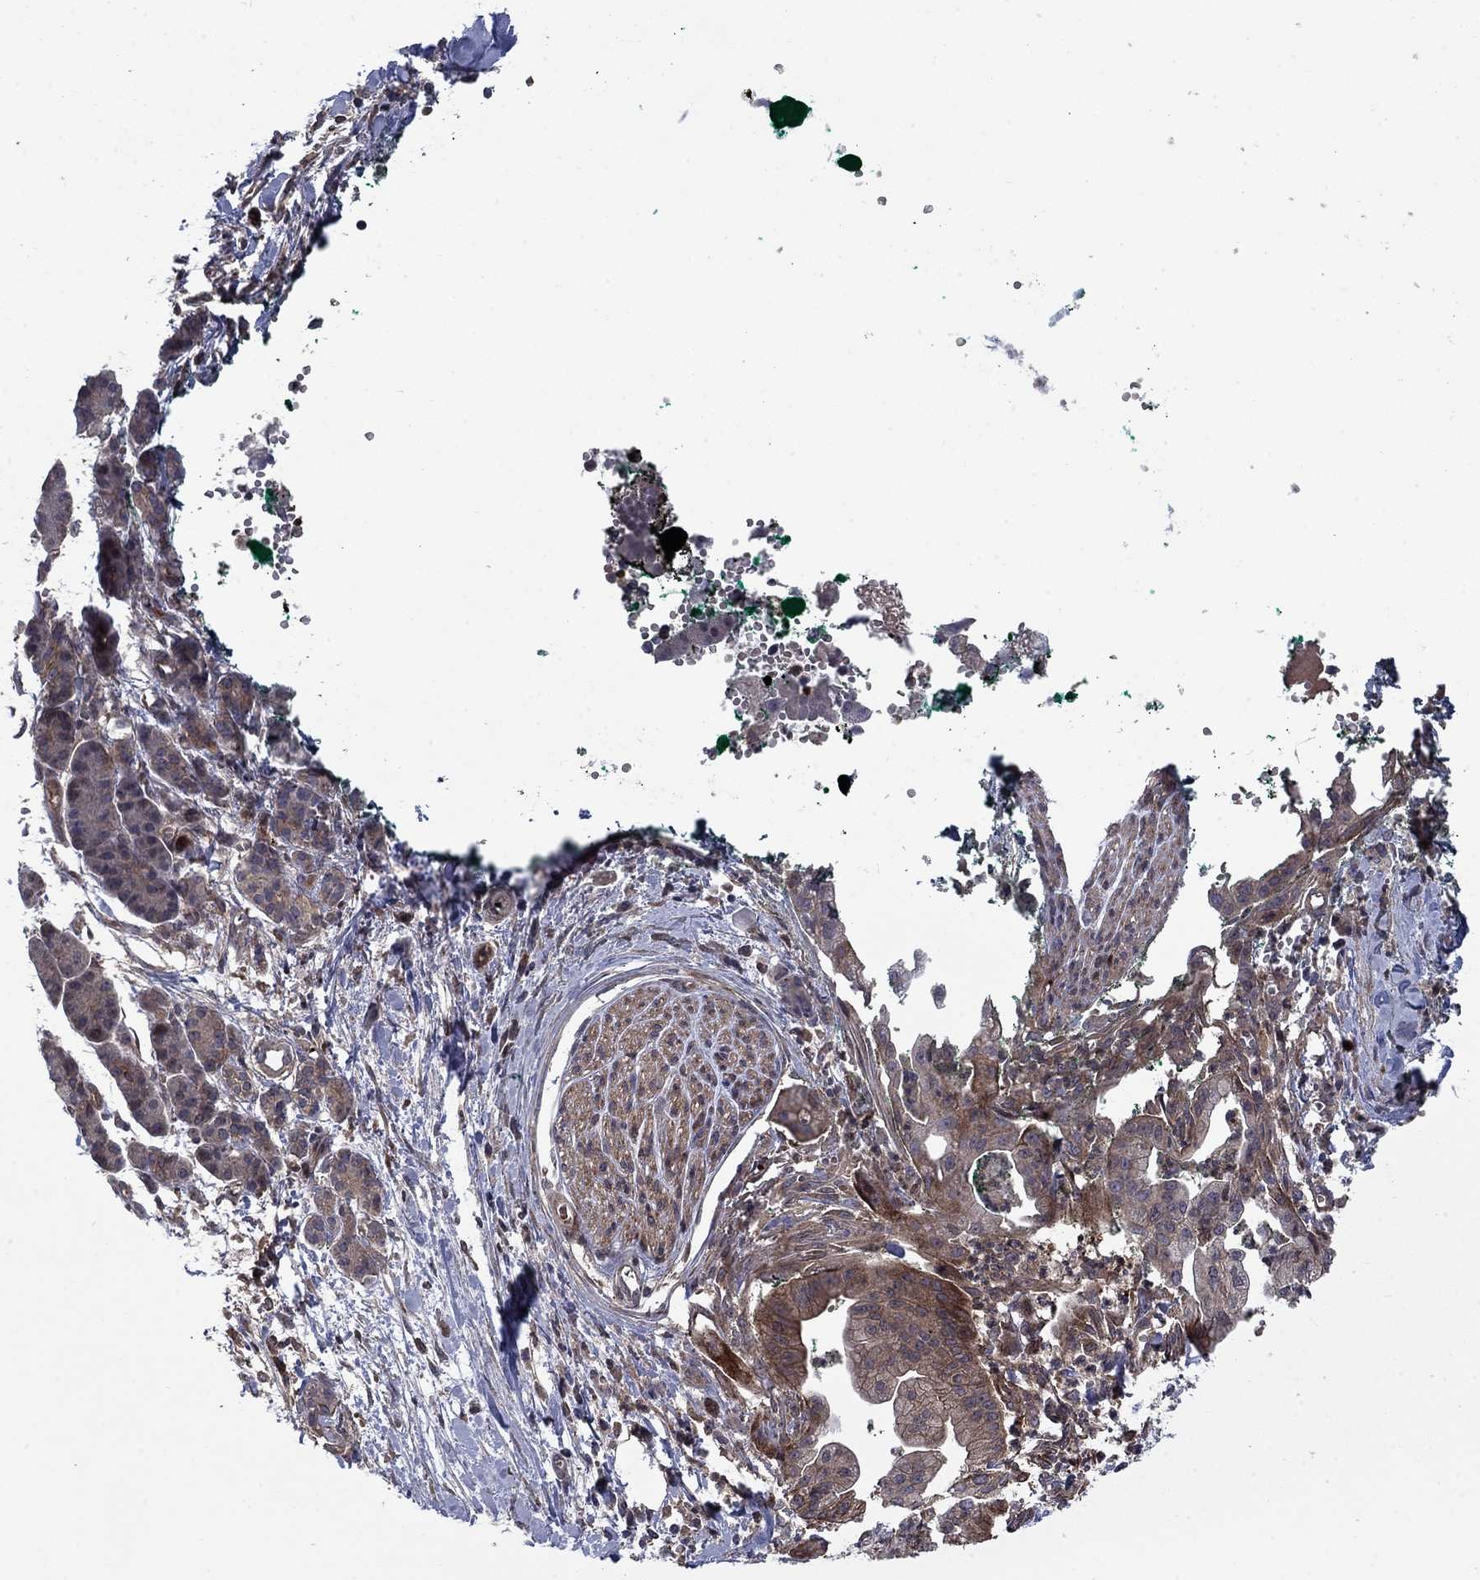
{"staining": {"intensity": "moderate", "quantity": "<25%", "location": "cytoplasmic/membranous"}, "tissue": "pancreatic cancer", "cell_type": "Tumor cells", "image_type": "cancer", "snomed": [{"axis": "morphology", "description": "Normal tissue, NOS"}, {"axis": "morphology", "description": "Adenocarcinoma, NOS"}, {"axis": "topography", "description": "Lymph node"}, {"axis": "topography", "description": "Pancreas"}], "caption": "Moderate cytoplasmic/membranous protein positivity is seen in approximately <25% of tumor cells in adenocarcinoma (pancreatic). (Stains: DAB (3,3'-diaminobenzidine) in brown, nuclei in blue, Microscopy: brightfield microscopy at high magnification).", "gene": "HDAC4", "patient": {"sex": "female", "age": 58}}